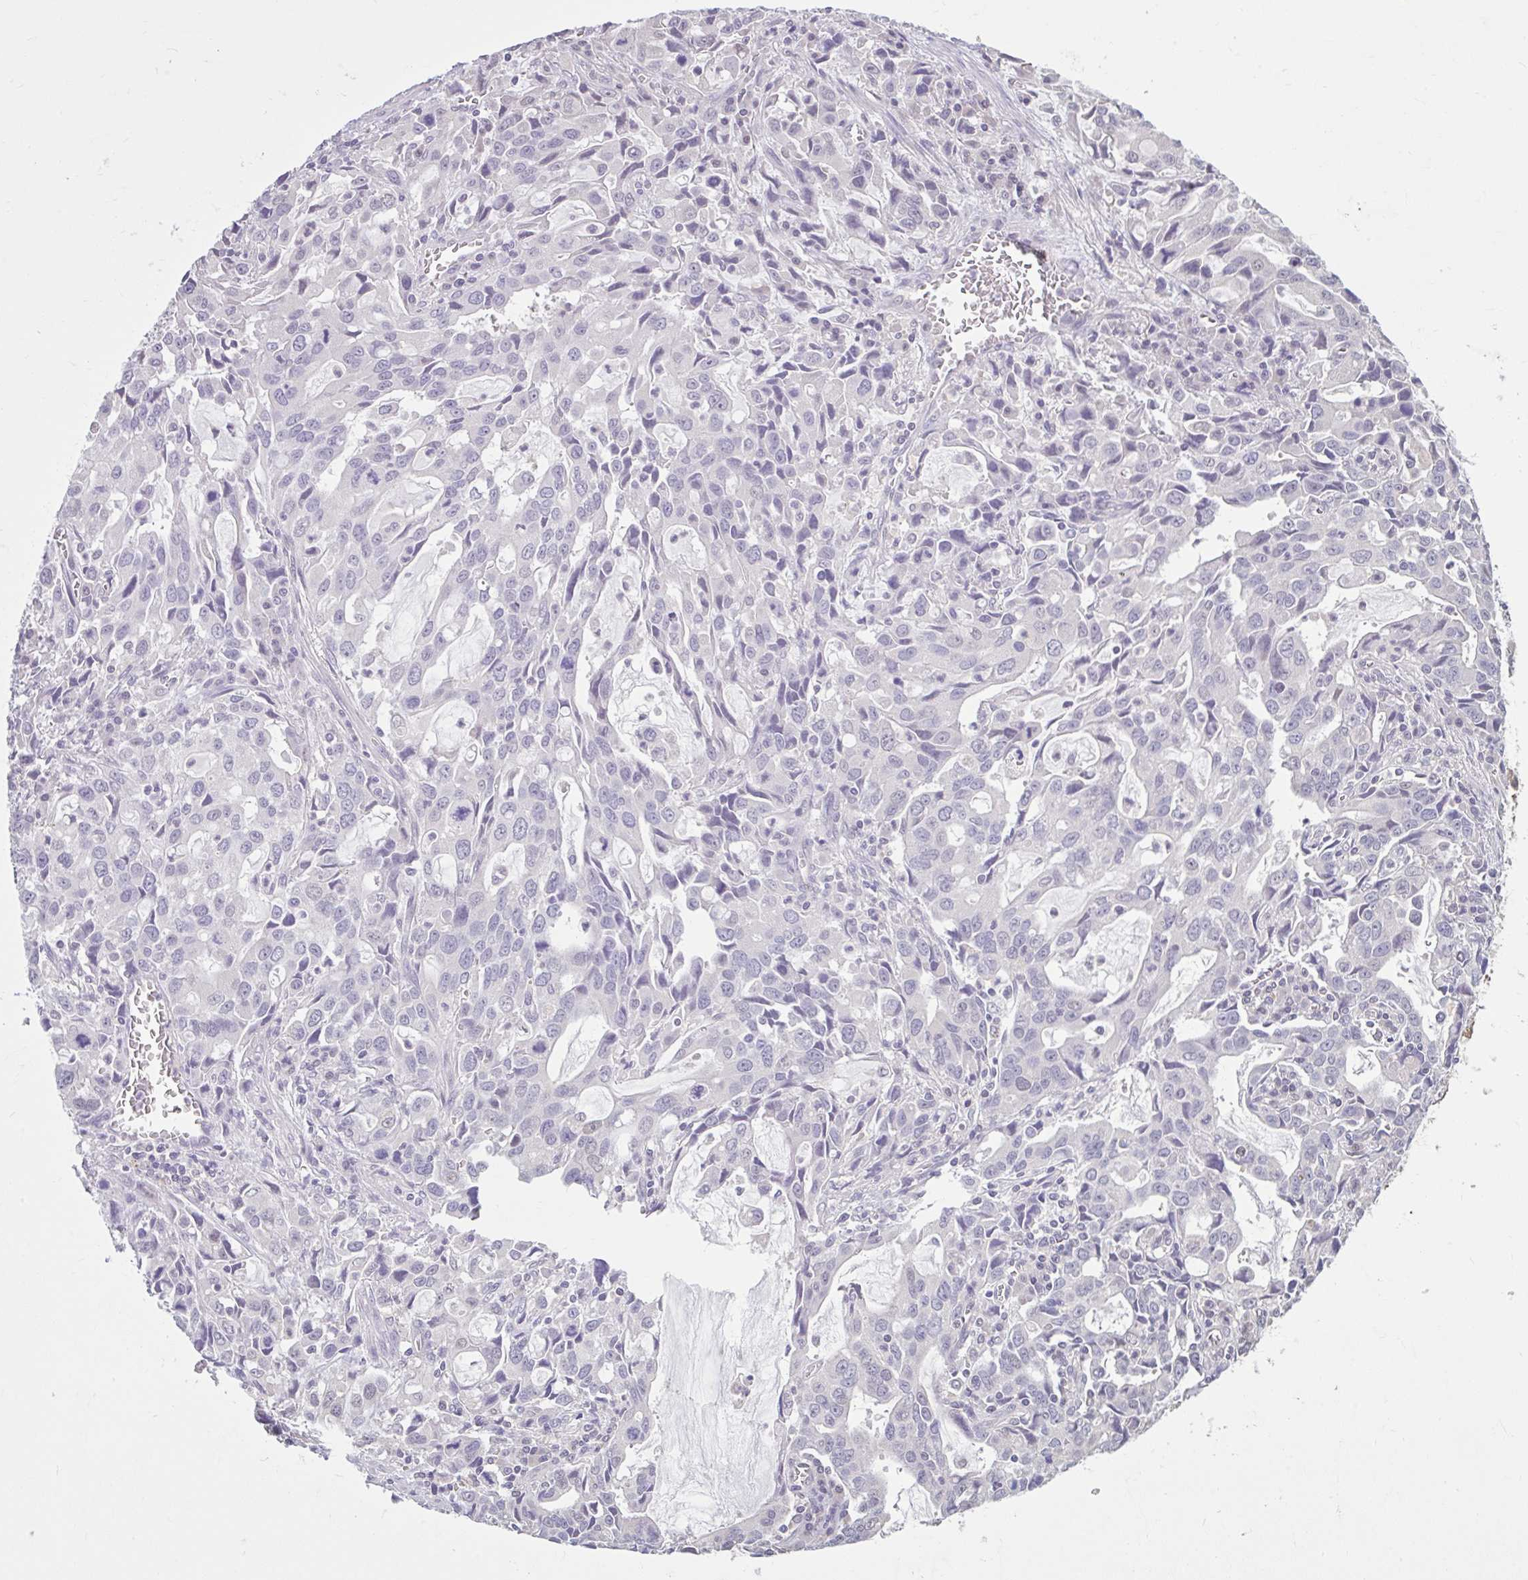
{"staining": {"intensity": "negative", "quantity": "none", "location": "none"}, "tissue": "stomach cancer", "cell_type": "Tumor cells", "image_type": "cancer", "snomed": [{"axis": "morphology", "description": "Adenocarcinoma, NOS"}, {"axis": "topography", "description": "Stomach, upper"}], "caption": "The image reveals no staining of tumor cells in stomach cancer (adenocarcinoma). Nuclei are stained in blue.", "gene": "CDH19", "patient": {"sex": "male", "age": 85}}